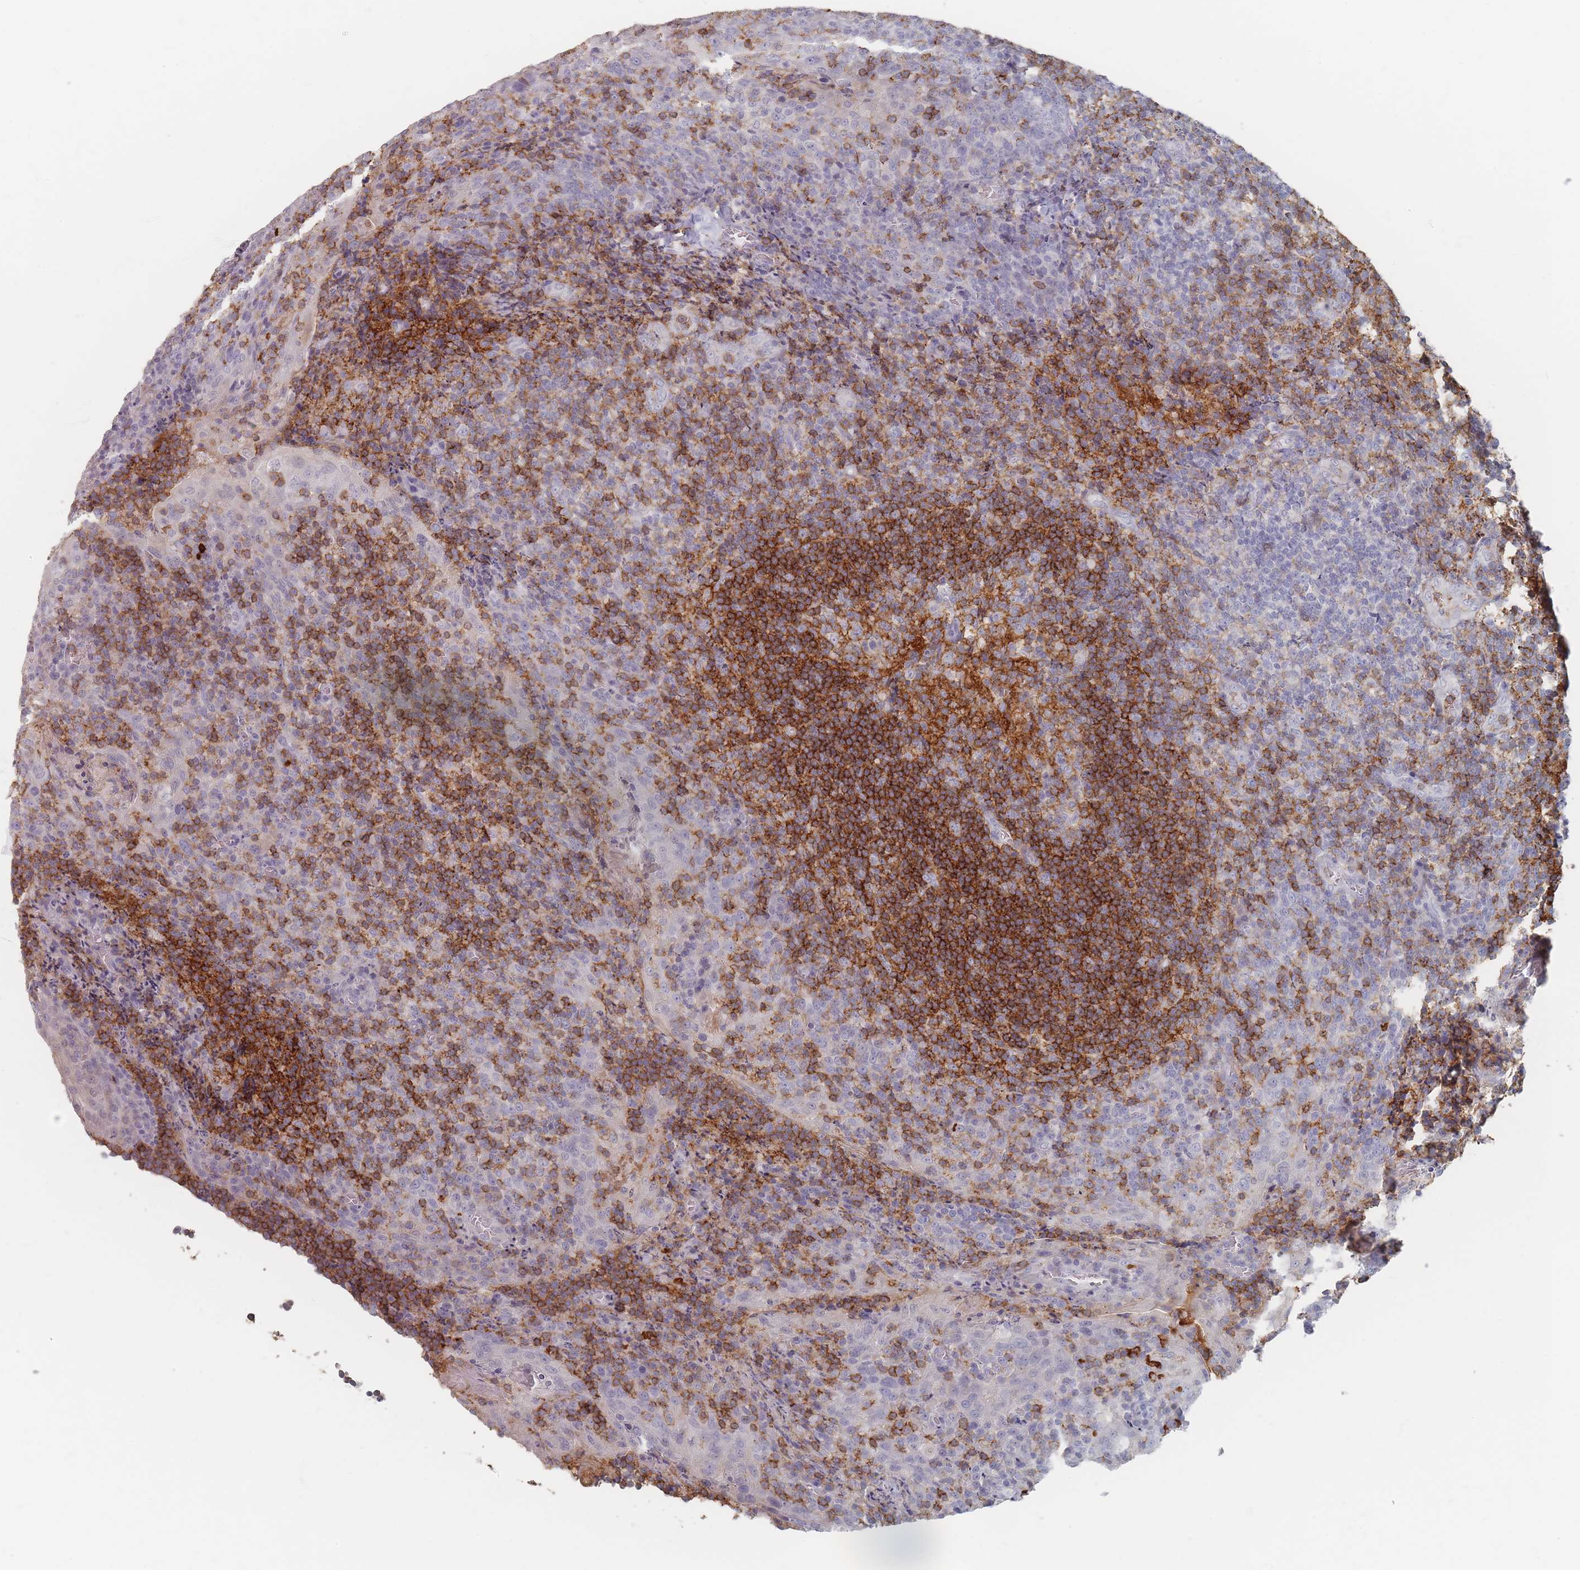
{"staining": {"intensity": "moderate", "quantity": "25%-75%", "location": "cytoplasmic/membranous"}, "tissue": "tonsil", "cell_type": "Germinal center cells", "image_type": "normal", "snomed": [{"axis": "morphology", "description": "Normal tissue, NOS"}, {"axis": "topography", "description": "Tonsil"}], "caption": "Immunohistochemistry (DAB (3,3'-diaminobenzidine)) staining of benign human tonsil displays moderate cytoplasmic/membranous protein positivity in about 25%-75% of germinal center cells.", "gene": "CD37", "patient": {"sex": "male", "age": 17}}